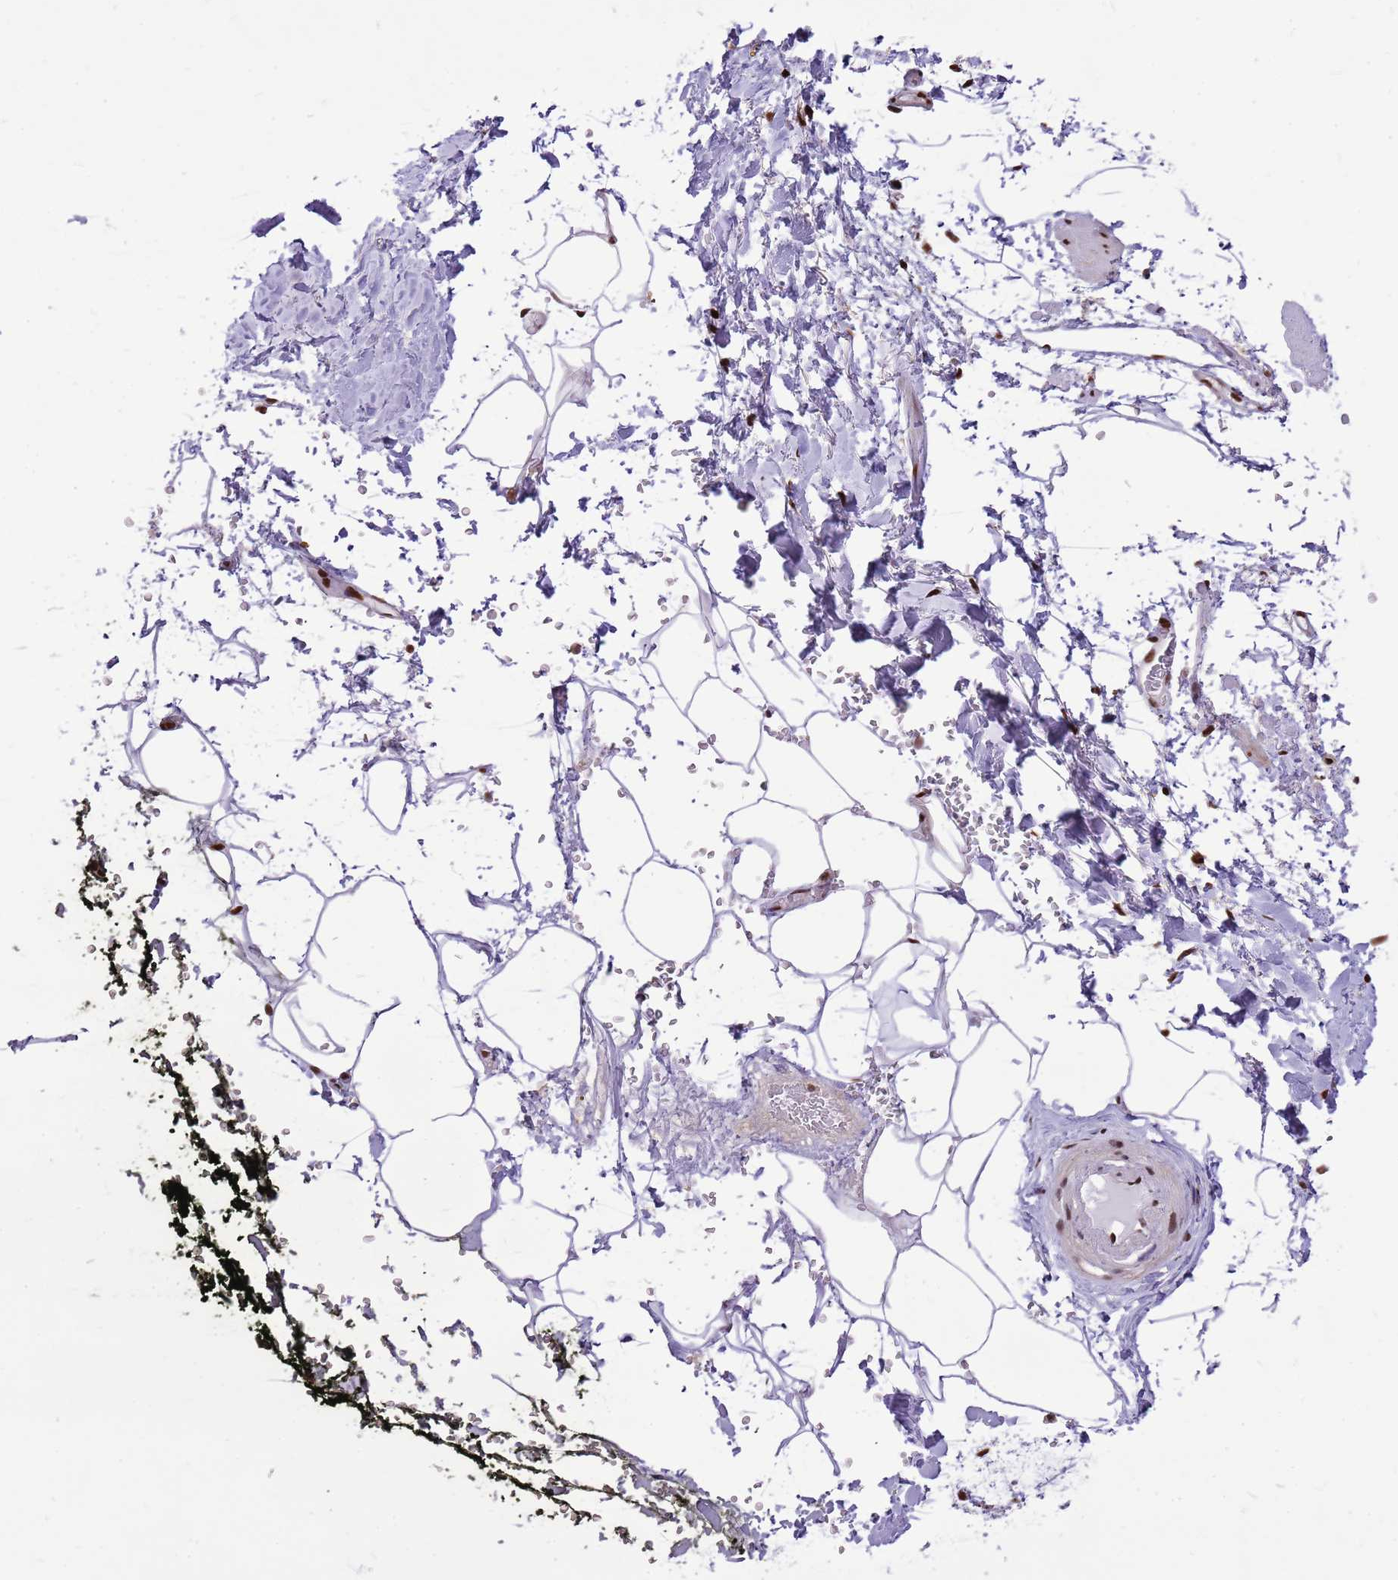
{"staining": {"intensity": "moderate", "quantity": "25%-75%", "location": "nuclear"}, "tissue": "adipose tissue", "cell_type": "Adipocytes", "image_type": "normal", "snomed": [{"axis": "morphology", "description": "Normal tissue, NOS"}, {"axis": "morphology", "description": "Adenocarcinoma, Low grade"}, {"axis": "topography", "description": "Prostate"}, {"axis": "topography", "description": "Peripheral nerve tissue"}], "caption": "Protein staining of normal adipose tissue demonstrates moderate nuclear positivity in approximately 25%-75% of adipocytes. The protein of interest is shown in brown color, while the nuclei are stained blue.", "gene": "WASHC4", "patient": {"sex": "male", "age": 63}}